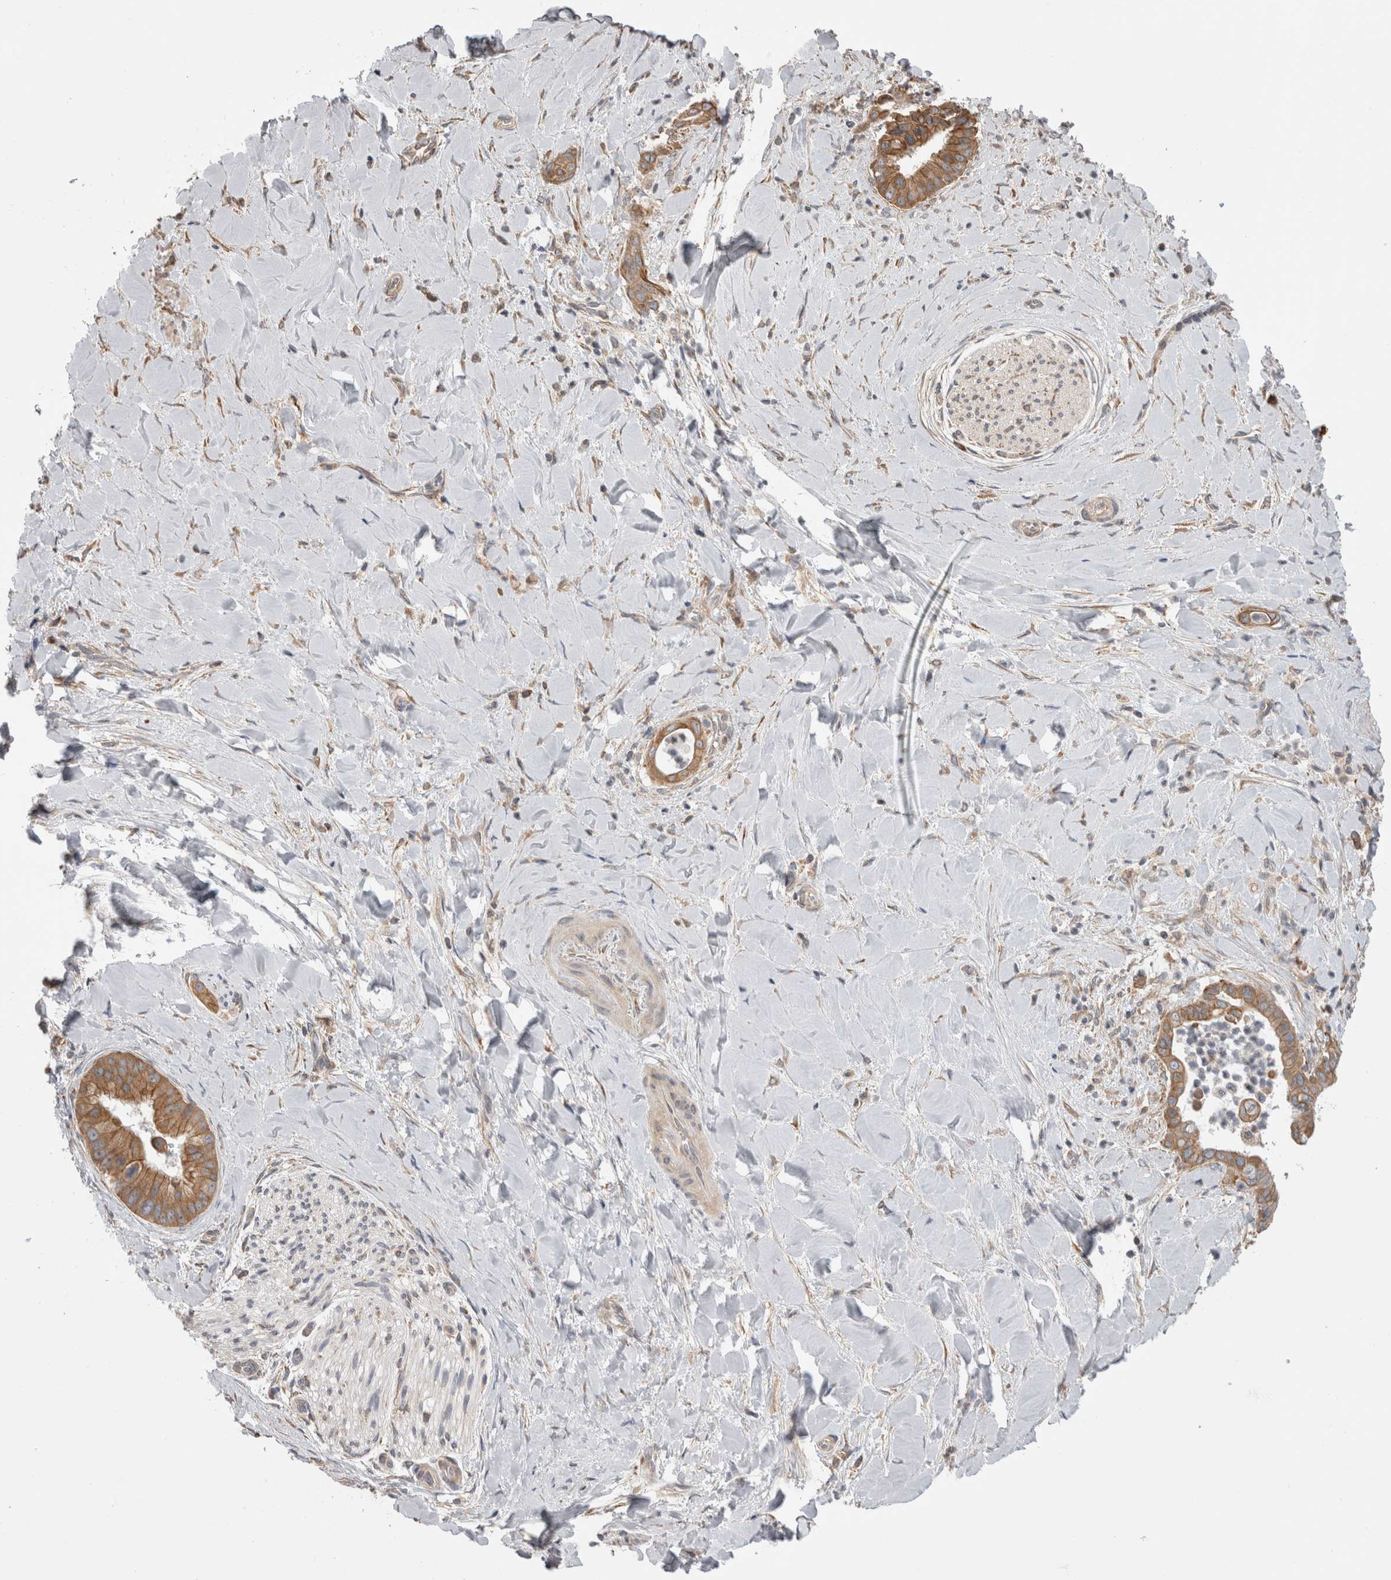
{"staining": {"intensity": "moderate", "quantity": ">75%", "location": "cytoplasmic/membranous"}, "tissue": "liver cancer", "cell_type": "Tumor cells", "image_type": "cancer", "snomed": [{"axis": "morphology", "description": "Cholangiocarcinoma"}, {"axis": "topography", "description": "Liver"}], "caption": "This is an image of IHC staining of liver cancer (cholangiocarcinoma), which shows moderate expression in the cytoplasmic/membranous of tumor cells.", "gene": "SMAP2", "patient": {"sex": "female", "age": 54}}